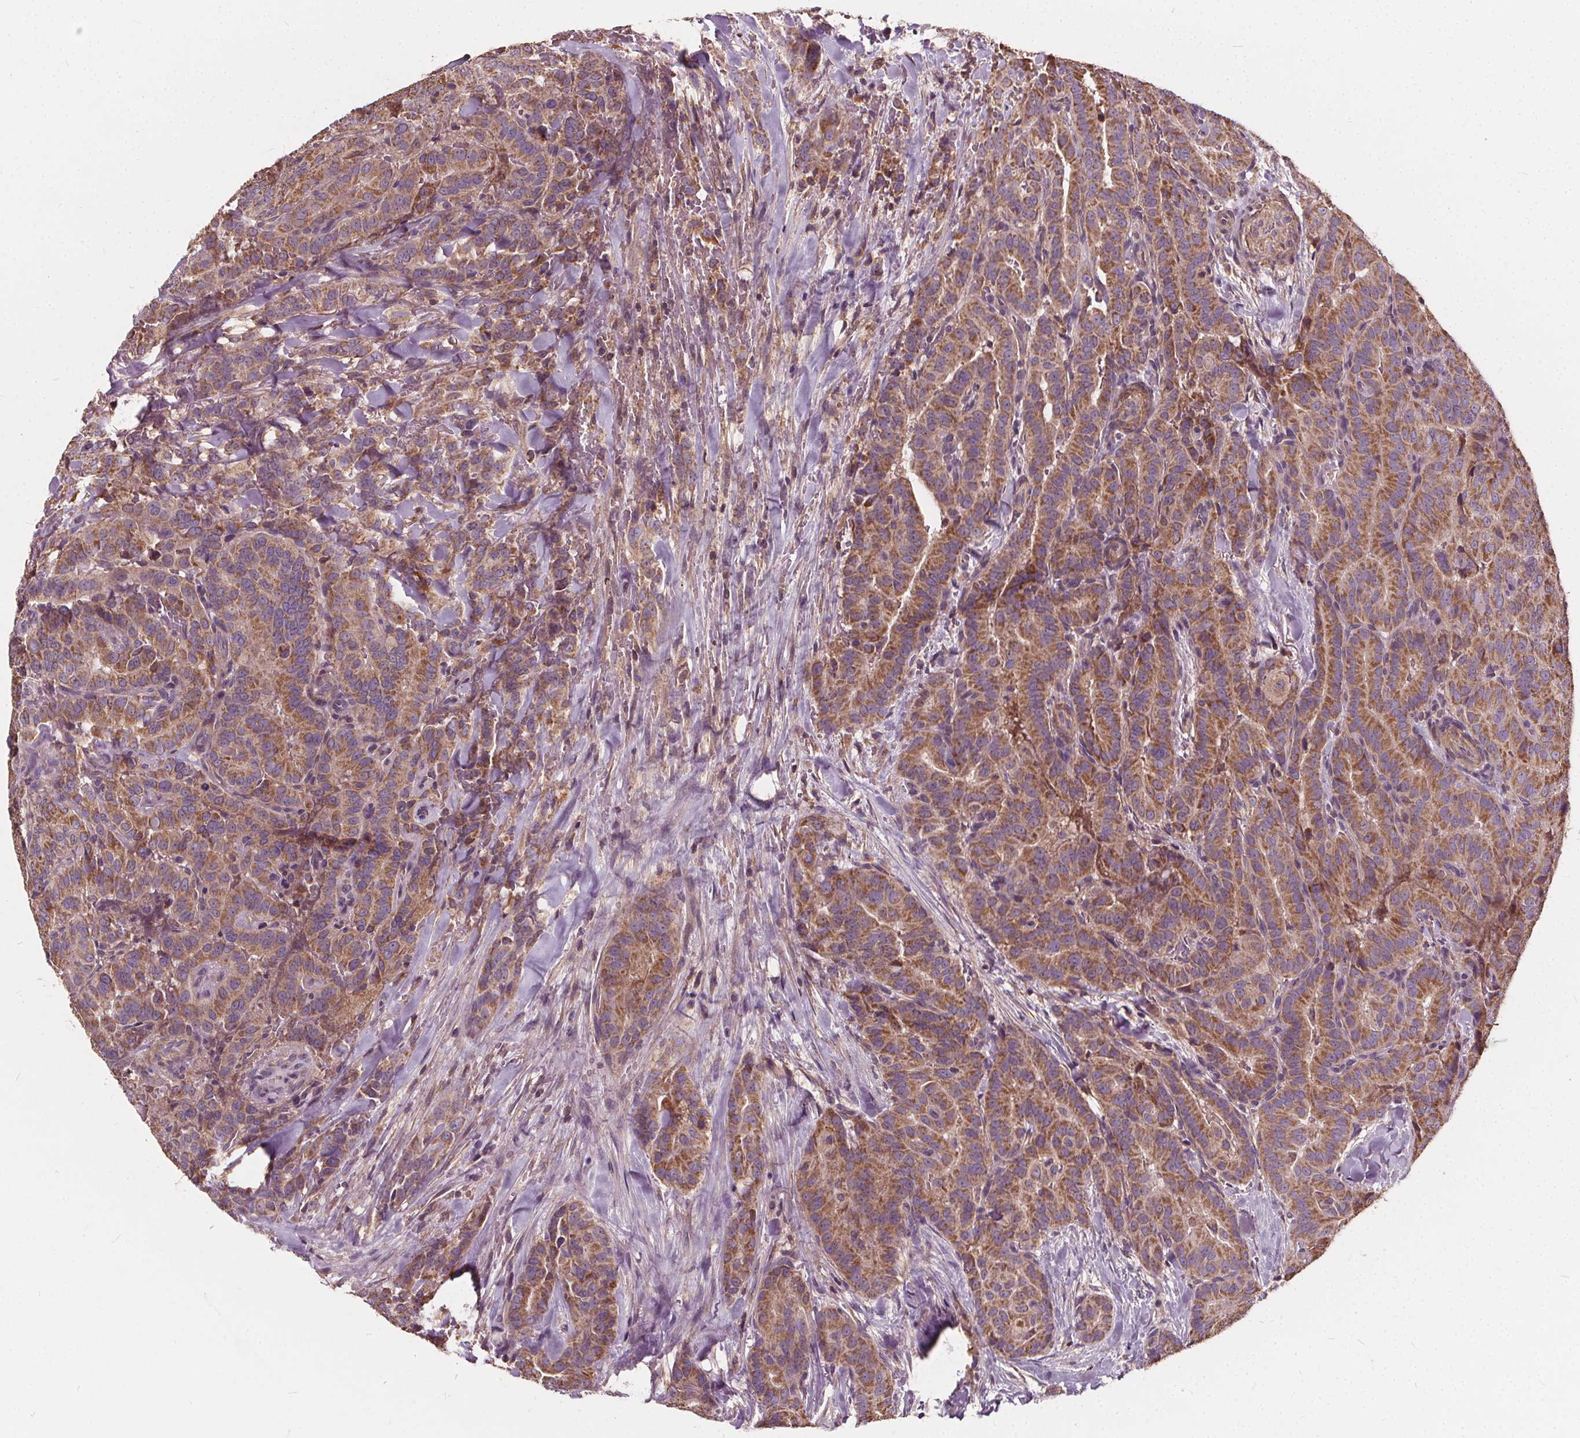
{"staining": {"intensity": "moderate", "quantity": ">75%", "location": "cytoplasmic/membranous"}, "tissue": "thyroid cancer", "cell_type": "Tumor cells", "image_type": "cancer", "snomed": [{"axis": "morphology", "description": "Papillary adenocarcinoma, NOS"}, {"axis": "topography", "description": "Thyroid gland"}], "caption": "IHC image of neoplastic tissue: papillary adenocarcinoma (thyroid) stained using immunohistochemistry shows medium levels of moderate protein expression localized specifically in the cytoplasmic/membranous of tumor cells, appearing as a cytoplasmic/membranous brown color.", "gene": "ORAI2", "patient": {"sex": "male", "age": 61}}